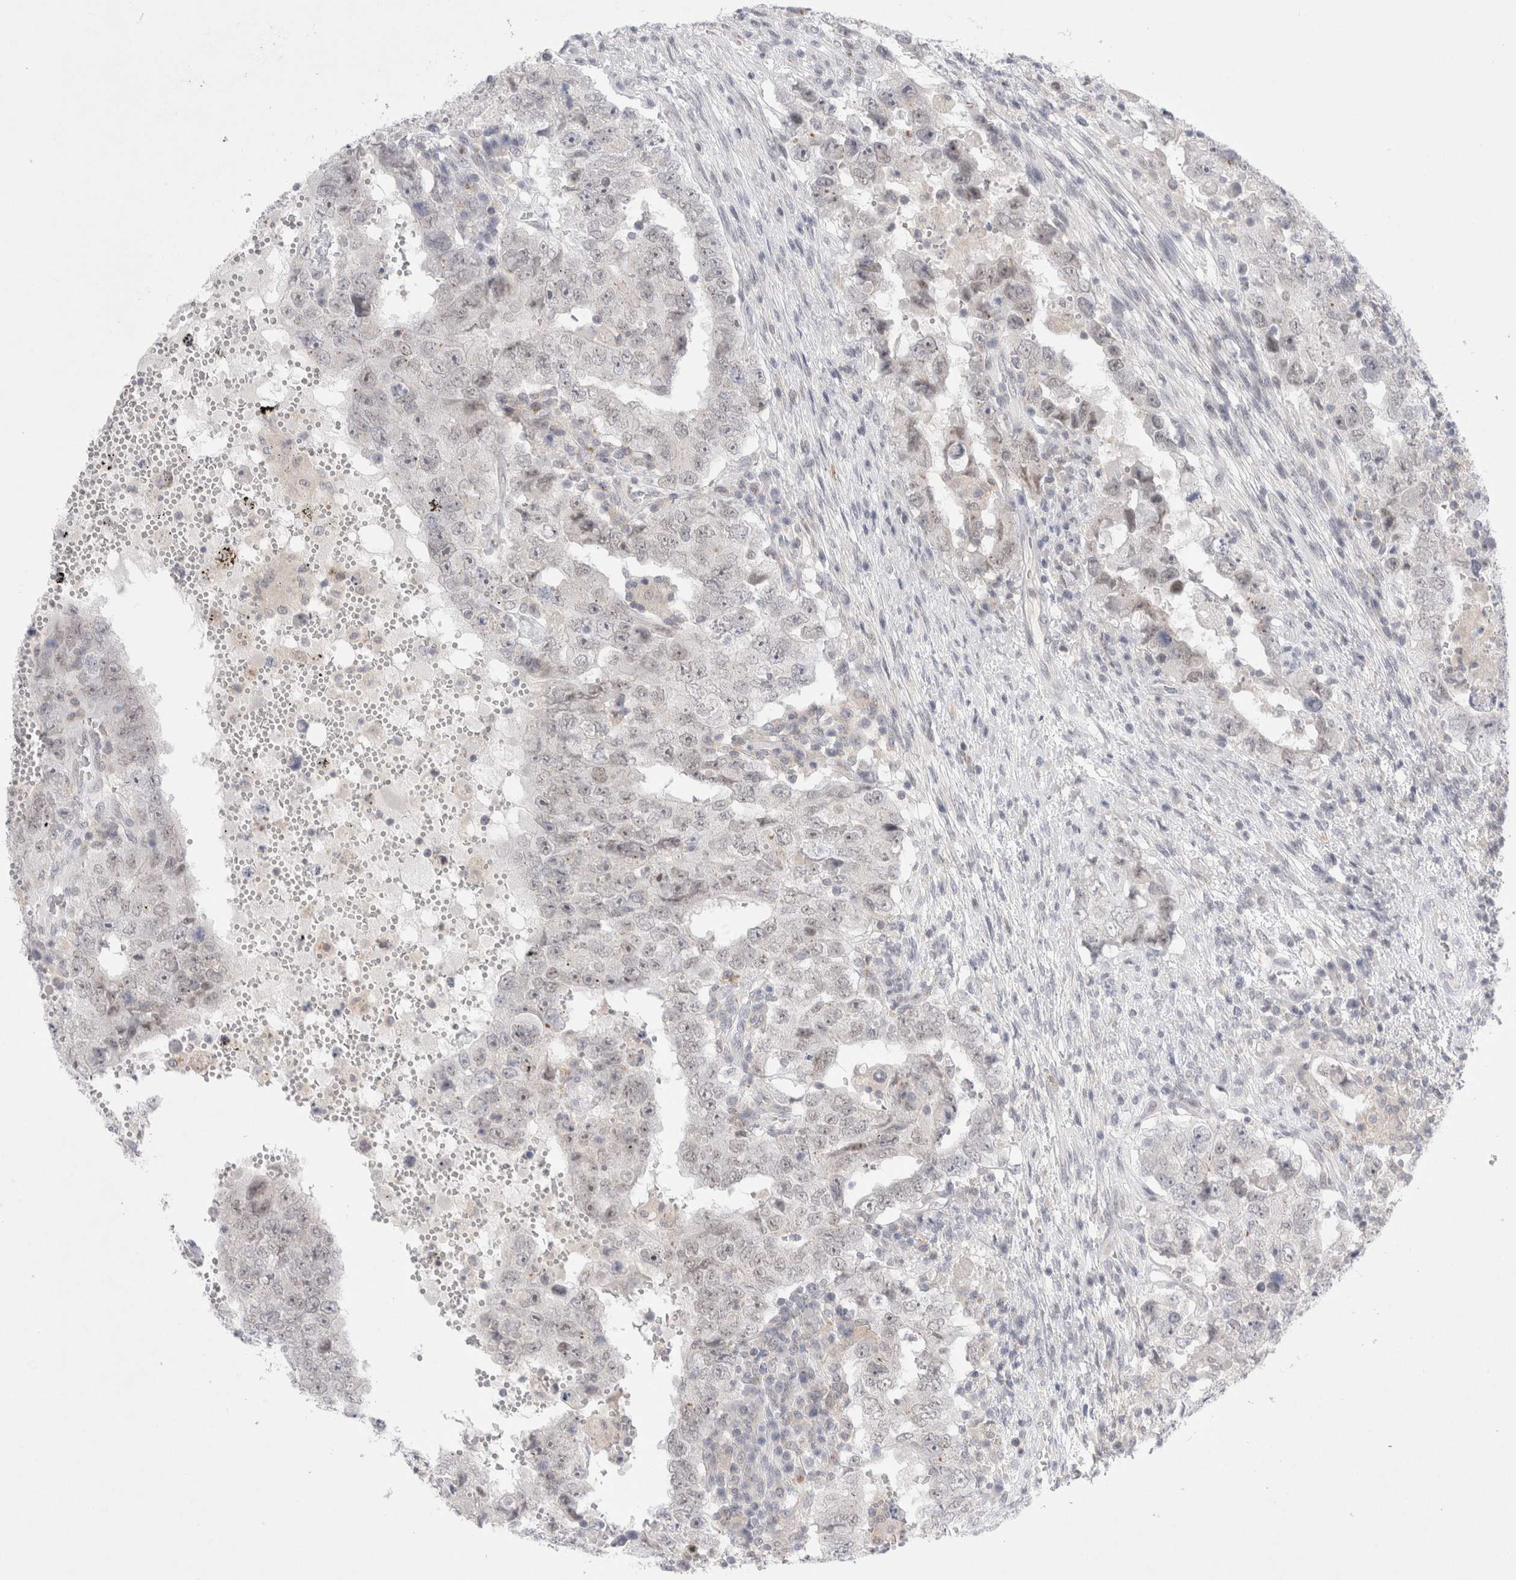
{"staining": {"intensity": "negative", "quantity": "none", "location": "none"}, "tissue": "testis cancer", "cell_type": "Tumor cells", "image_type": "cancer", "snomed": [{"axis": "morphology", "description": "Carcinoma, Embryonal, NOS"}, {"axis": "topography", "description": "Testis"}], "caption": "Protein analysis of testis cancer (embryonal carcinoma) shows no significant positivity in tumor cells.", "gene": "CERS5", "patient": {"sex": "male", "age": 26}}